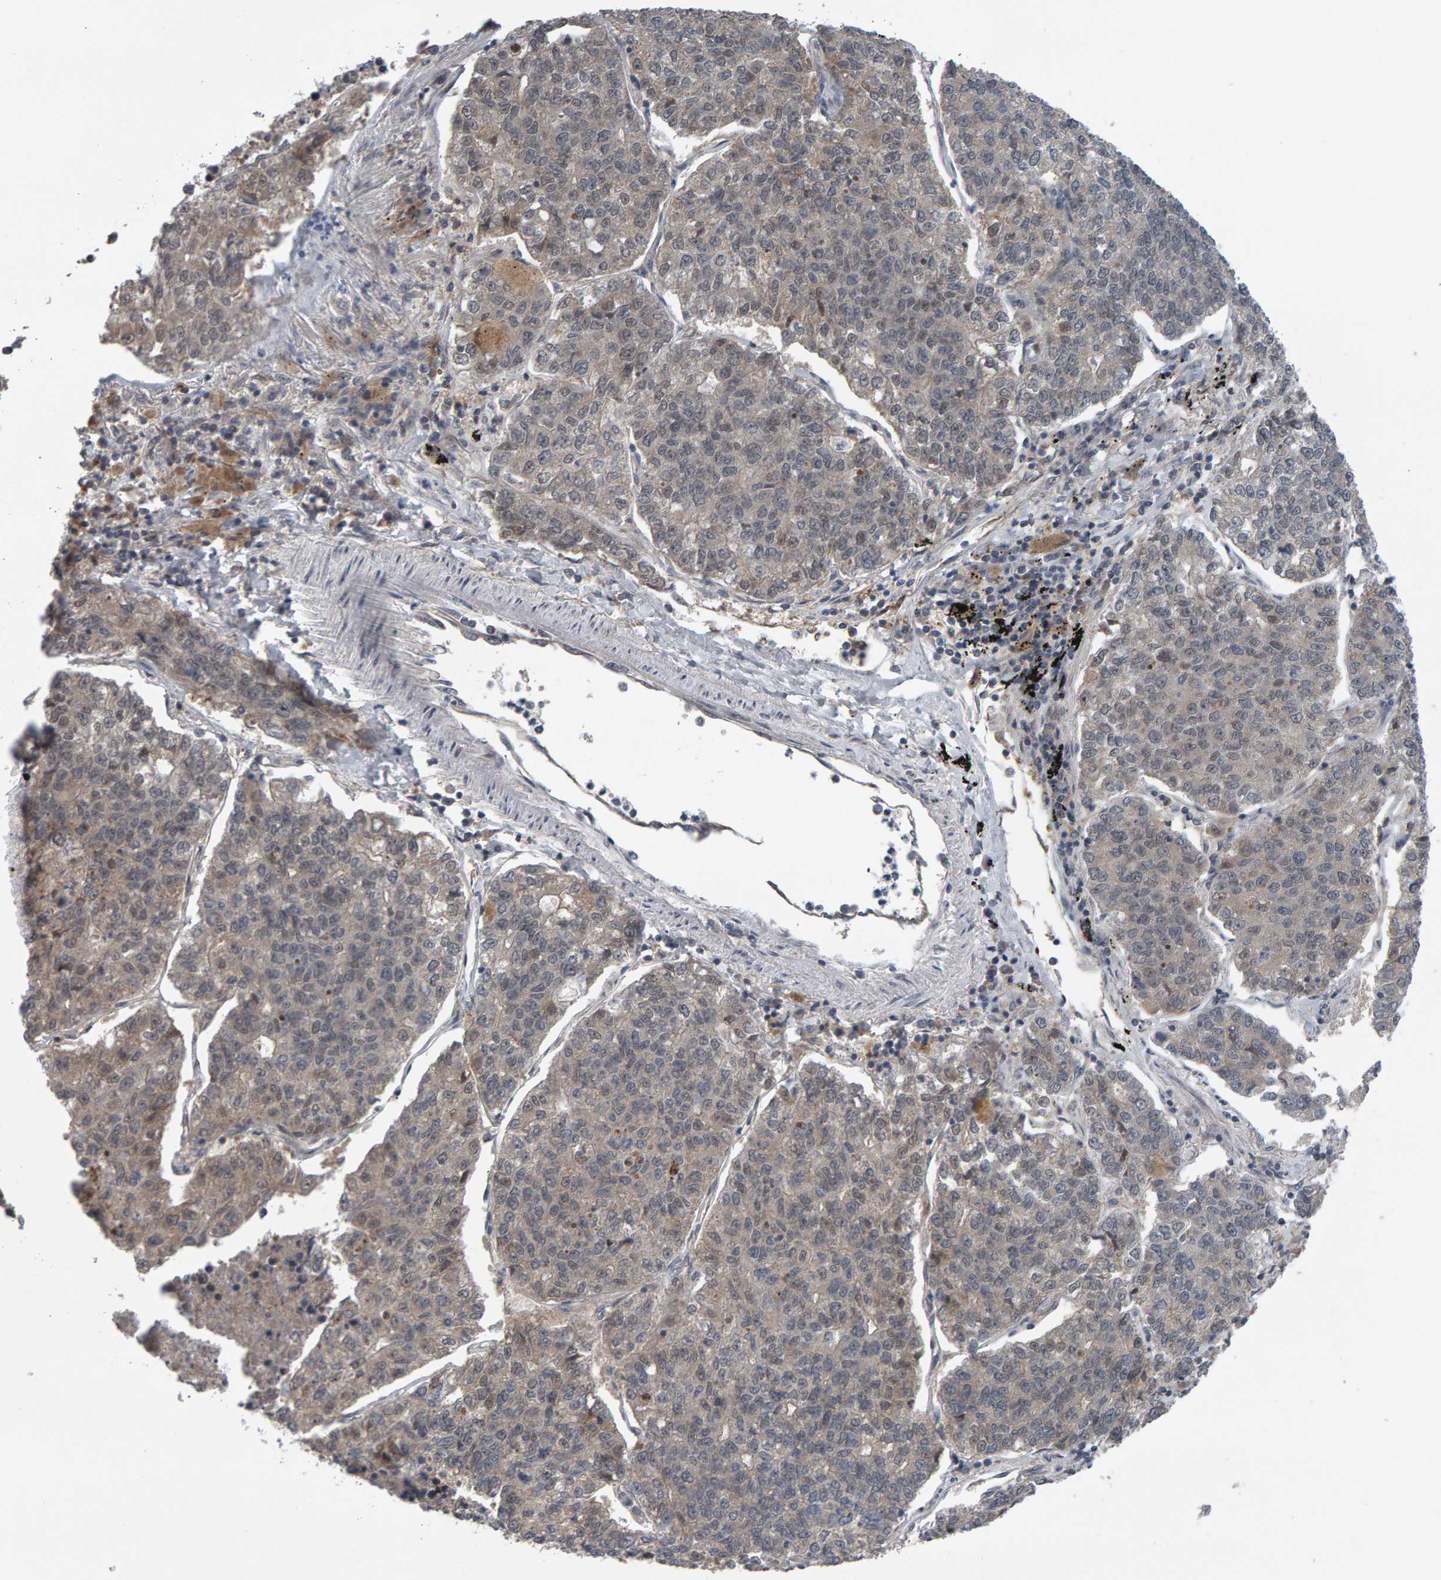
{"staining": {"intensity": "weak", "quantity": "<25%", "location": "cytoplasmic/membranous"}, "tissue": "lung cancer", "cell_type": "Tumor cells", "image_type": "cancer", "snomed": [{"axis": "morphology", "description": "Adenocarcinoma, NOS"}, {"axis": "topography", "description": "Lung"}], "caption": "IHC of lung cancer reveals no expression in tumor cells.", "gene": "COASY", "patient": {"sex": "male", "age": 49}}